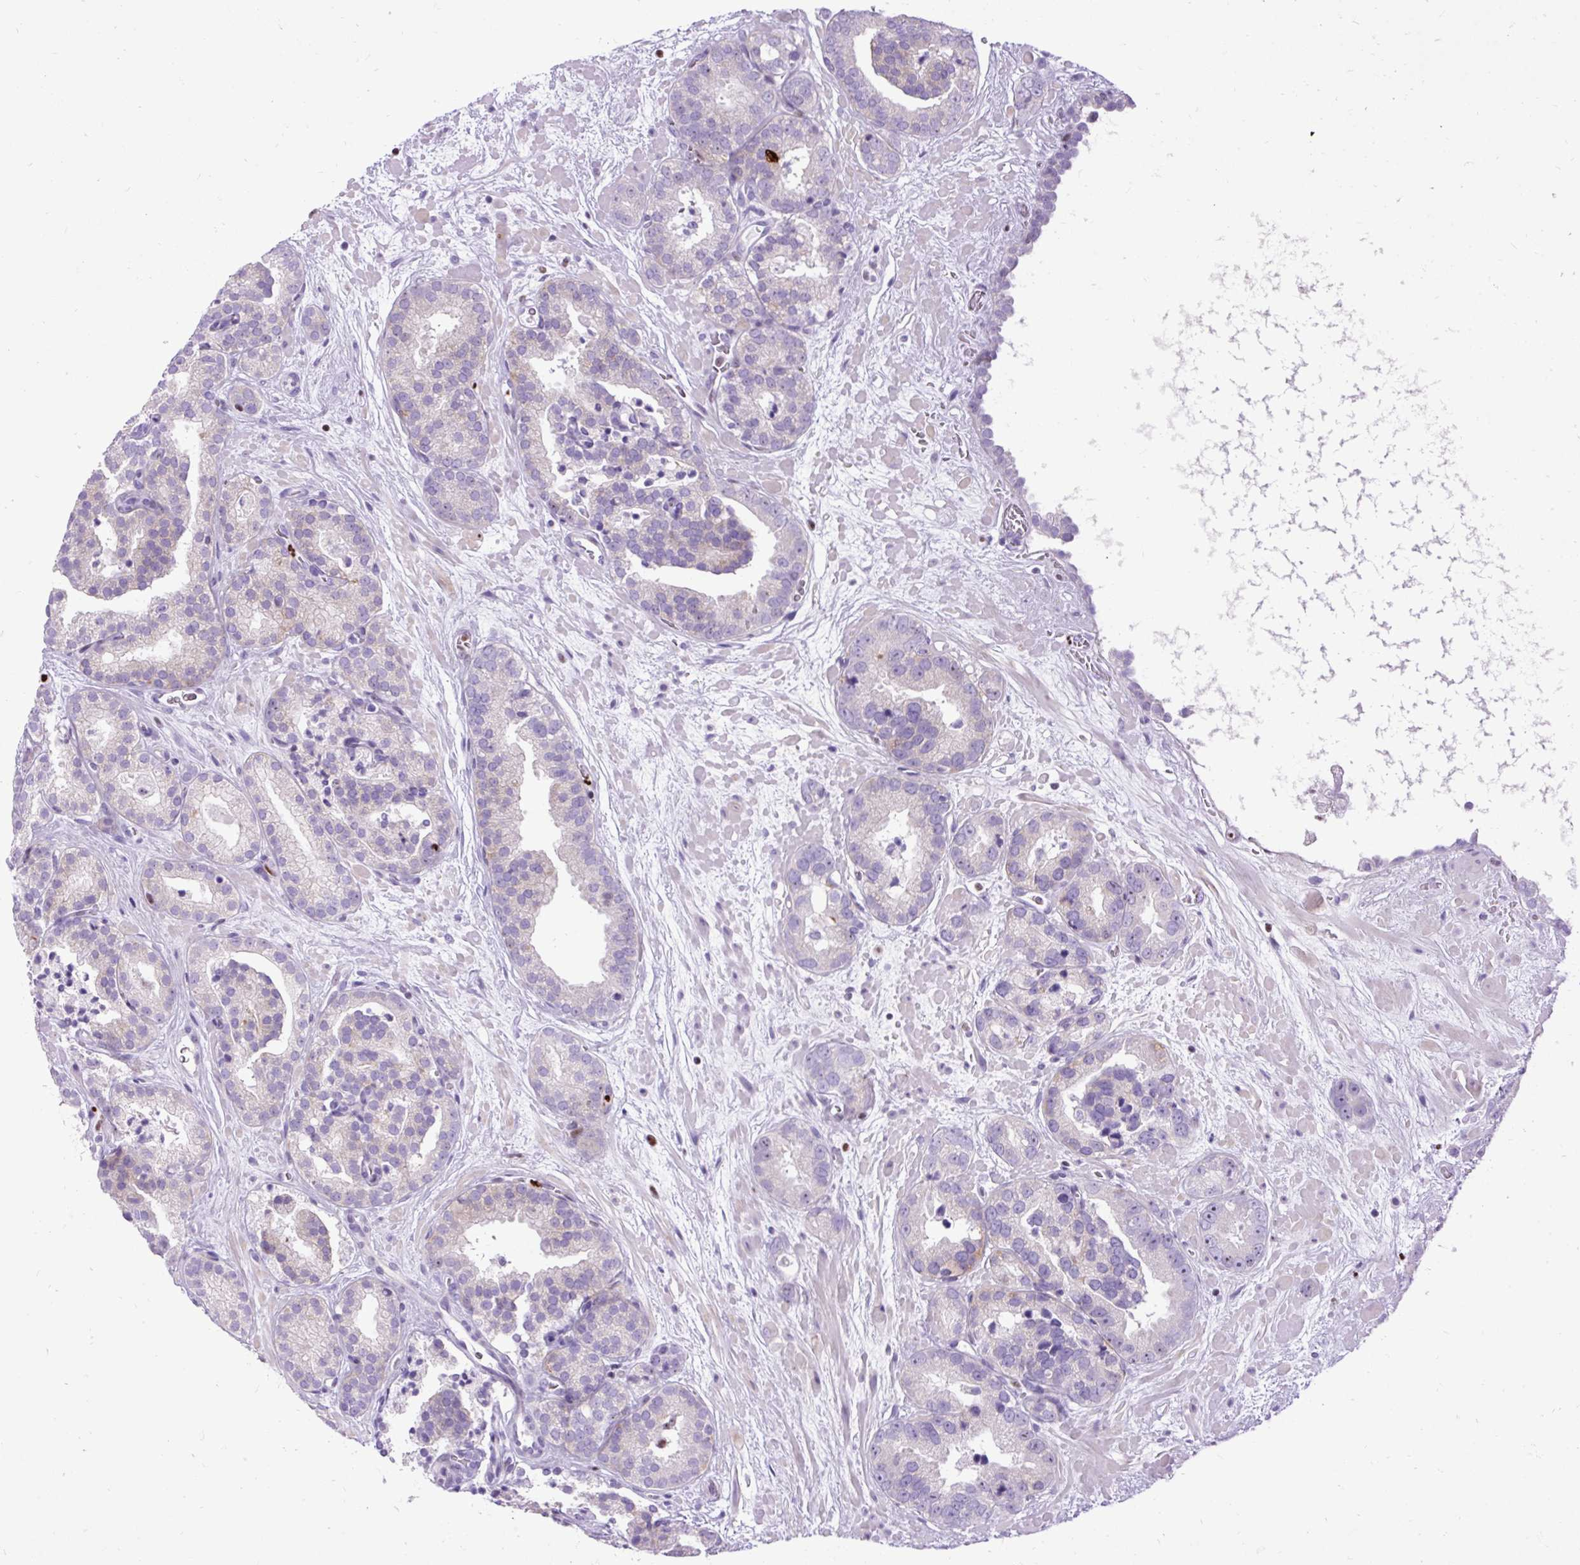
{"staining": {"intensity": "negative", "quantity": "none", "location": "none"}, "tissue": "prostate cancer", "cell_type": "Tumor cells", "image_type": "cancer", "snomed": [{"axis": "morphology", "description": "Adenocarcinoma, High grade"}, {"axis": "topography", "description": "Prostate"}], "caption": "Prostate cancer was stained to show a protein in brown. There is no significant positivity in tumor cells.", "gene": "SPC24", "patient": {"sex": "male", "age": 66}}